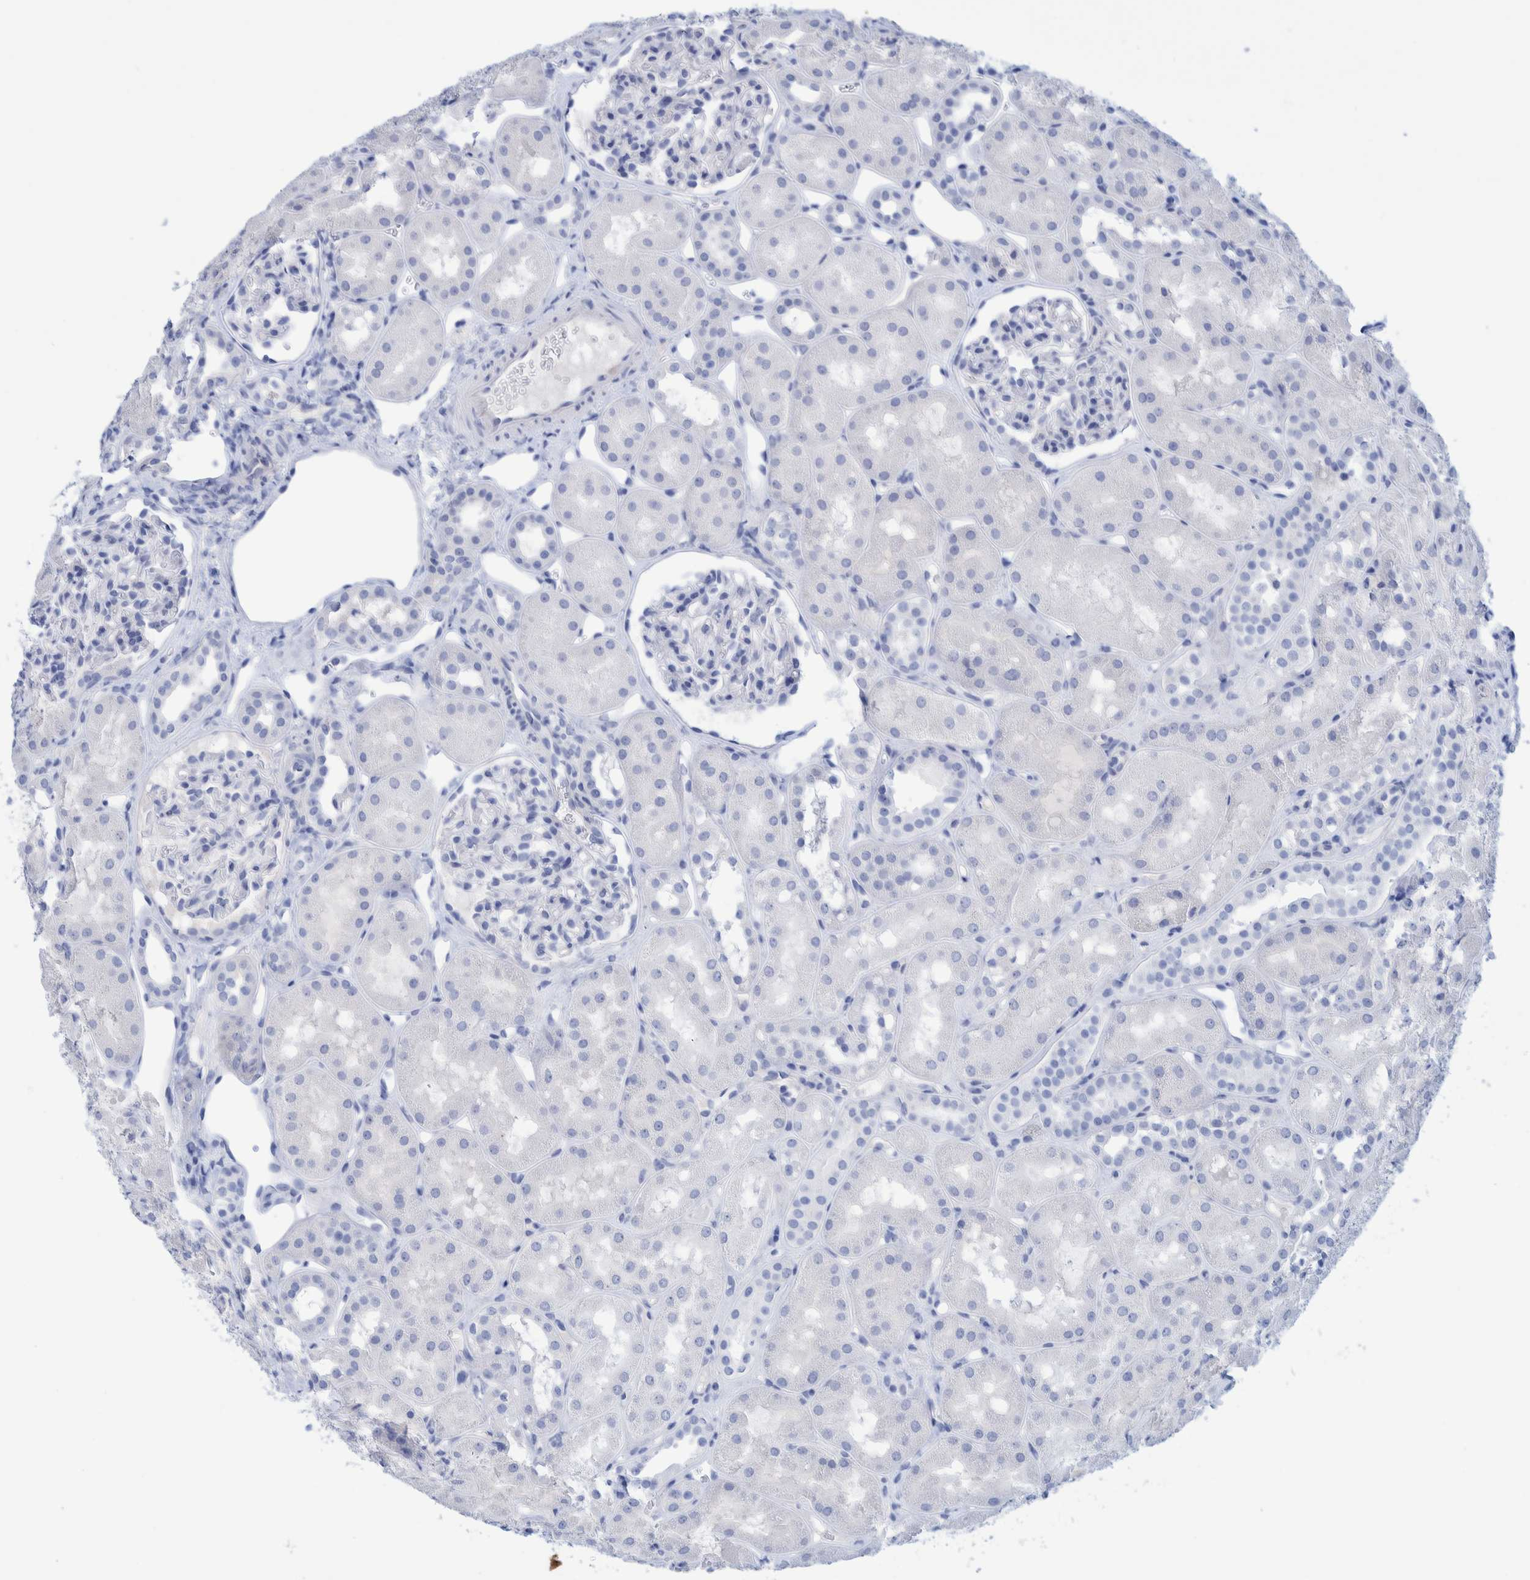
{"staining": {"intensity": "negative", "quantity": "none", "location": "none"}, "tissue": "kidney", "cell_type": "Cells in glomeruli", "image_type": "normal", "snomed": [{"axis": "morphology", "description": "Normal tissue, NOS"}, {"axis": "topography", "description": "Kidney"}], "caption": "This micrograph is of unremarkable kidney stained with IHC to label a protein in brown with the nuclei are counter-stained blue. There is no staining in cells in glomeruli. (Brightfield microscopy of DAB (3,3'-diaminobenzidine) immunohistochemistry (IHC) at high magnification).", "gene": "PERP", "patient": {"sex": "male", "age": 16}}